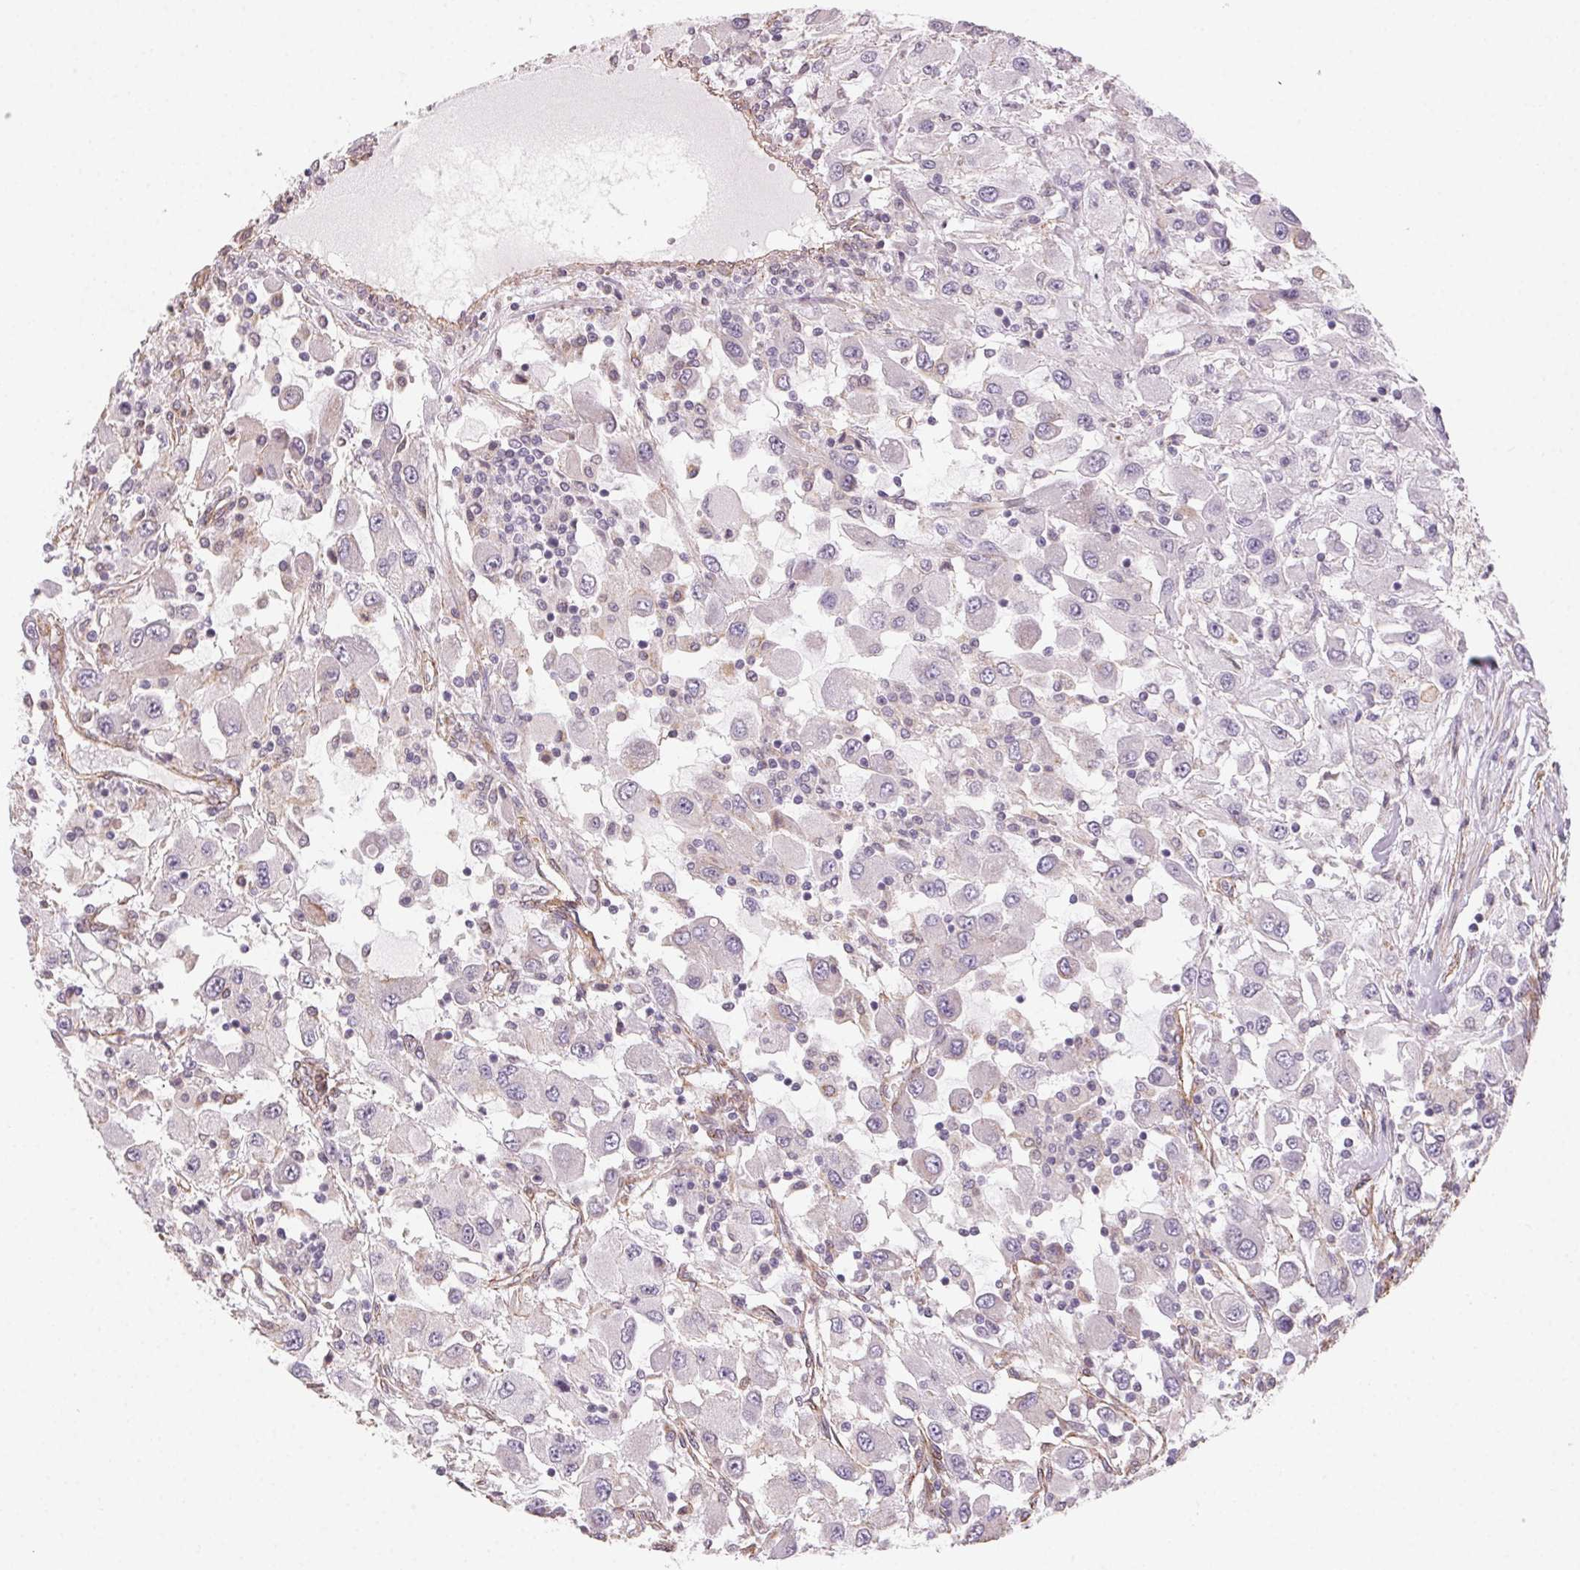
{"staining": {"intensity": "negative", "quantity": "none", "location": "none"}, "tissue": "renal cancer", "cell_type": "Tumor cells", "image_type": "cancer", "snomed": [{"axis": "morphology", "description": "Adenocarcinoma, NOS"}, {"axis": "topography", "description": "Kidney"}], "caption": "Tumor cells show no significant positivity in renal cancer.", "gene": "PLA2G4F", "patient": {"sex": "female", "age": 67}}